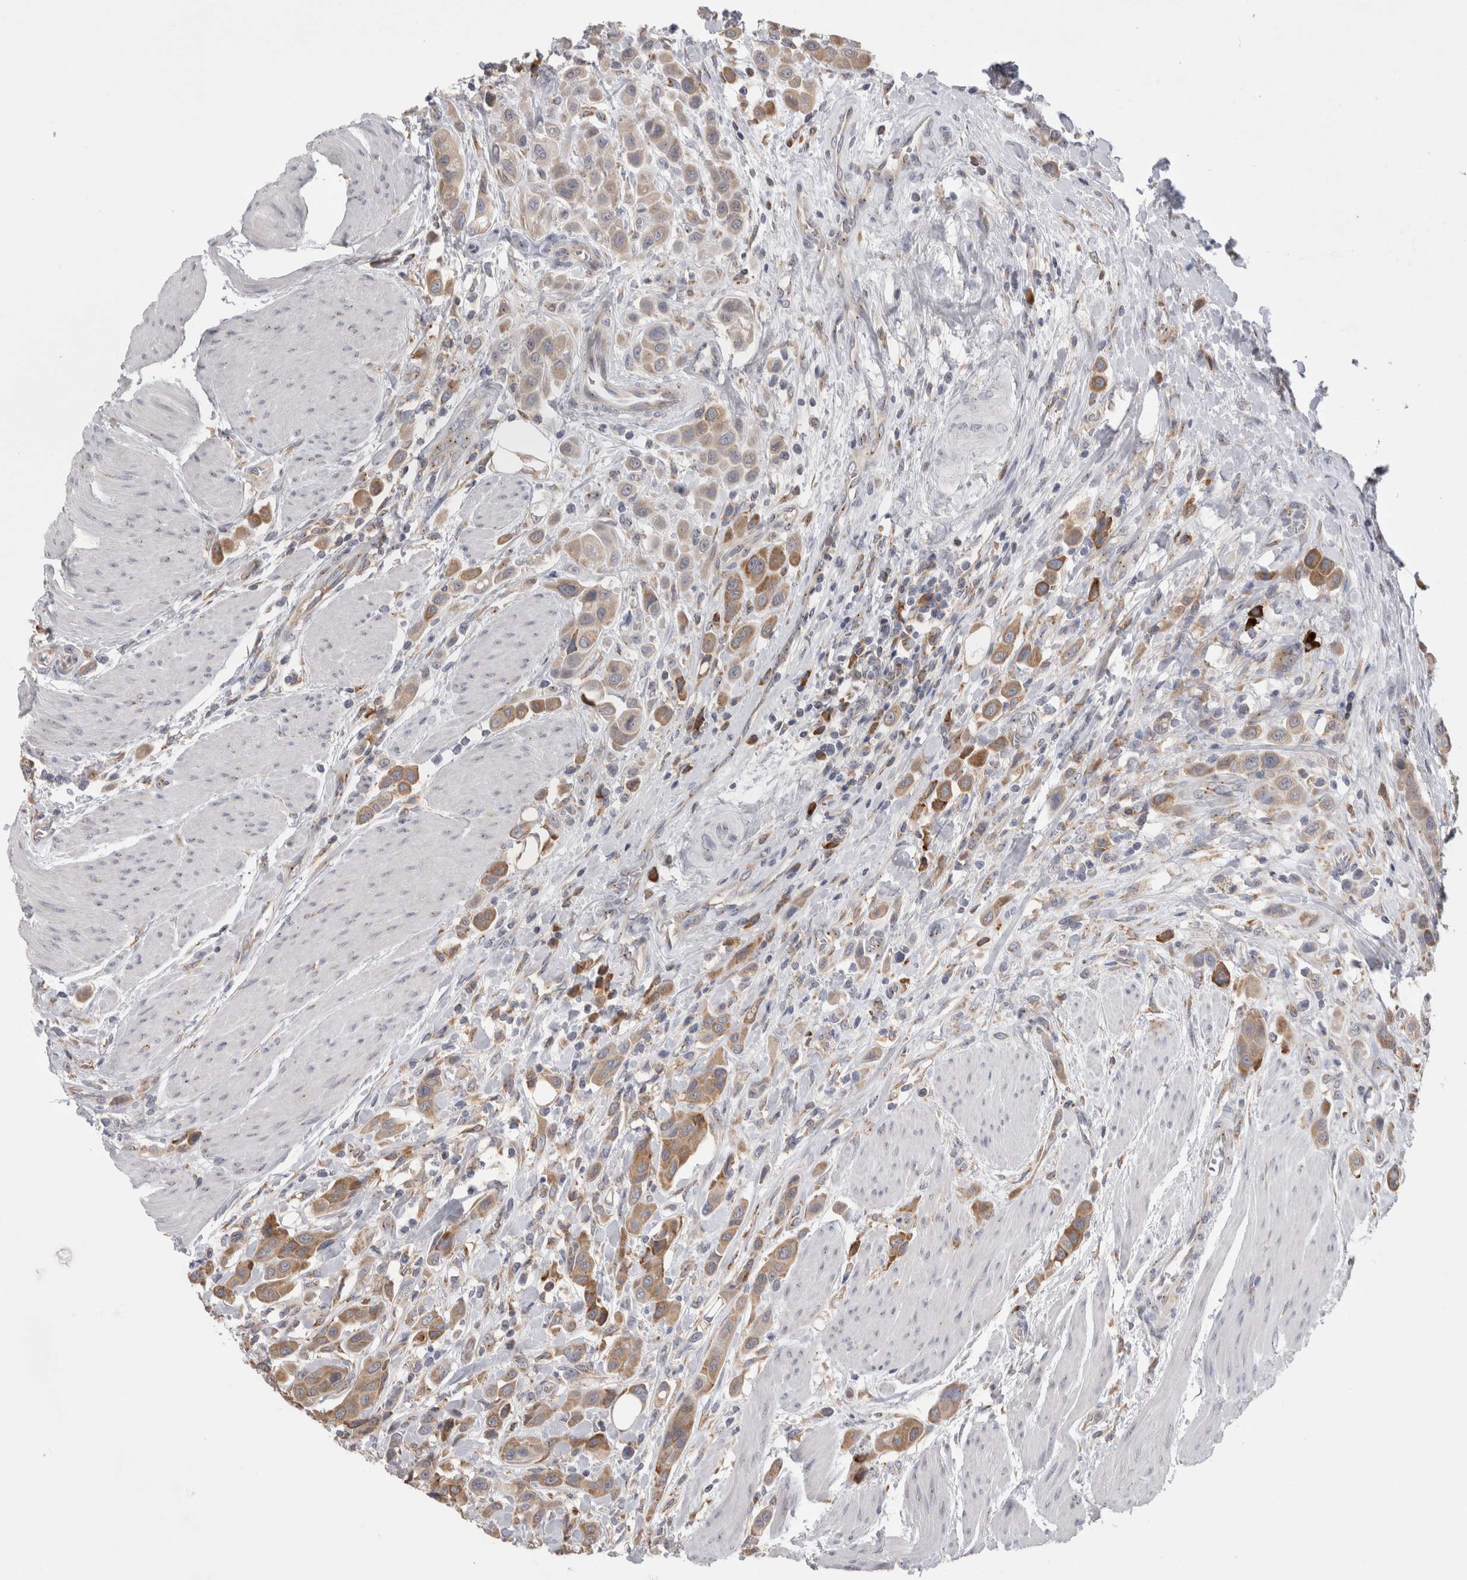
{"staining": {"intensity": "moderate", "quantity": "<25%", "location": "cytoplasmic/membranous"}, "tissue": "urothelial cancer", "cell_type": "Tumor cells", "image_type": "cancer", "snomed": [{"axis": "morphology", "description": "Urothelial carcinoma, High grade"}, {"axis": "topography", "description": "Urinary bladder"}], "caption": "Moderate cytoplasmic/membranous protein positivity is seen in approximately <25% of tumor cells in high-grade urothelial carcinoma. (DAB (3,3'-diaminobenzidine) IHC, brown staining for protein, blue staining for nuclei).", "gene": "ZNF341", "patient": {"sex": "male", "age": 50}}